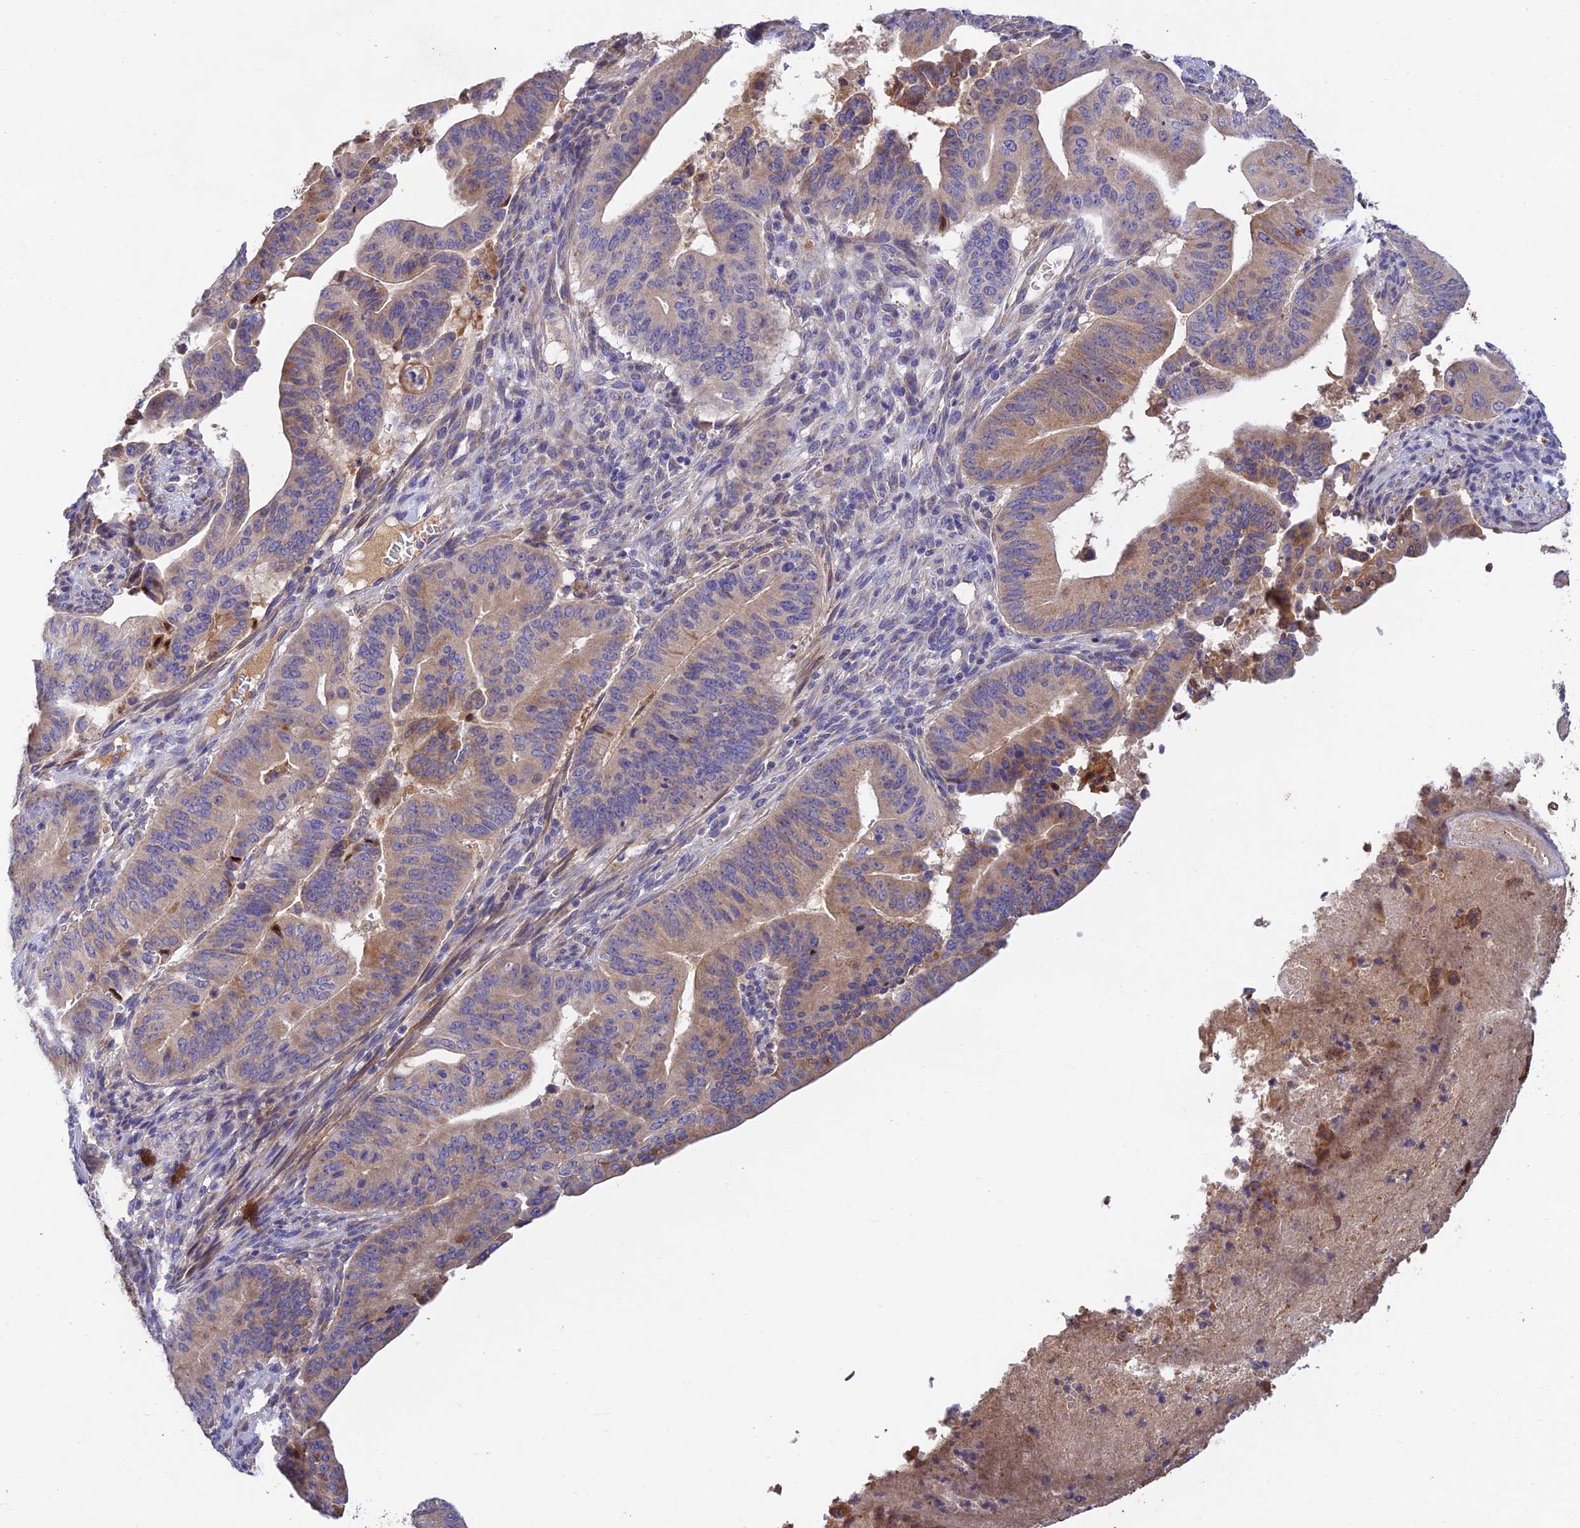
{"staining": {"intensity": "weak", "quantity": "25%-75%", "location": "cytoplasmic/membranous"}, "tissue": "pancreatic cancer", "cell_type": "Tumor cells", "image_type": "cancer", "snomed": [{"axis": "morphology", "description": "Adenocarcinoma, NOS"}, {"axis": "topography", "description": "Pancreas"}], "caption": "Tumor cells reveal weak cytoplasmic/membranous positivity in approximately 25%-75% of cells in pancreatic cancer.", "gene": "ACSM5", "patient": {"sex": "female", "age": 77}}